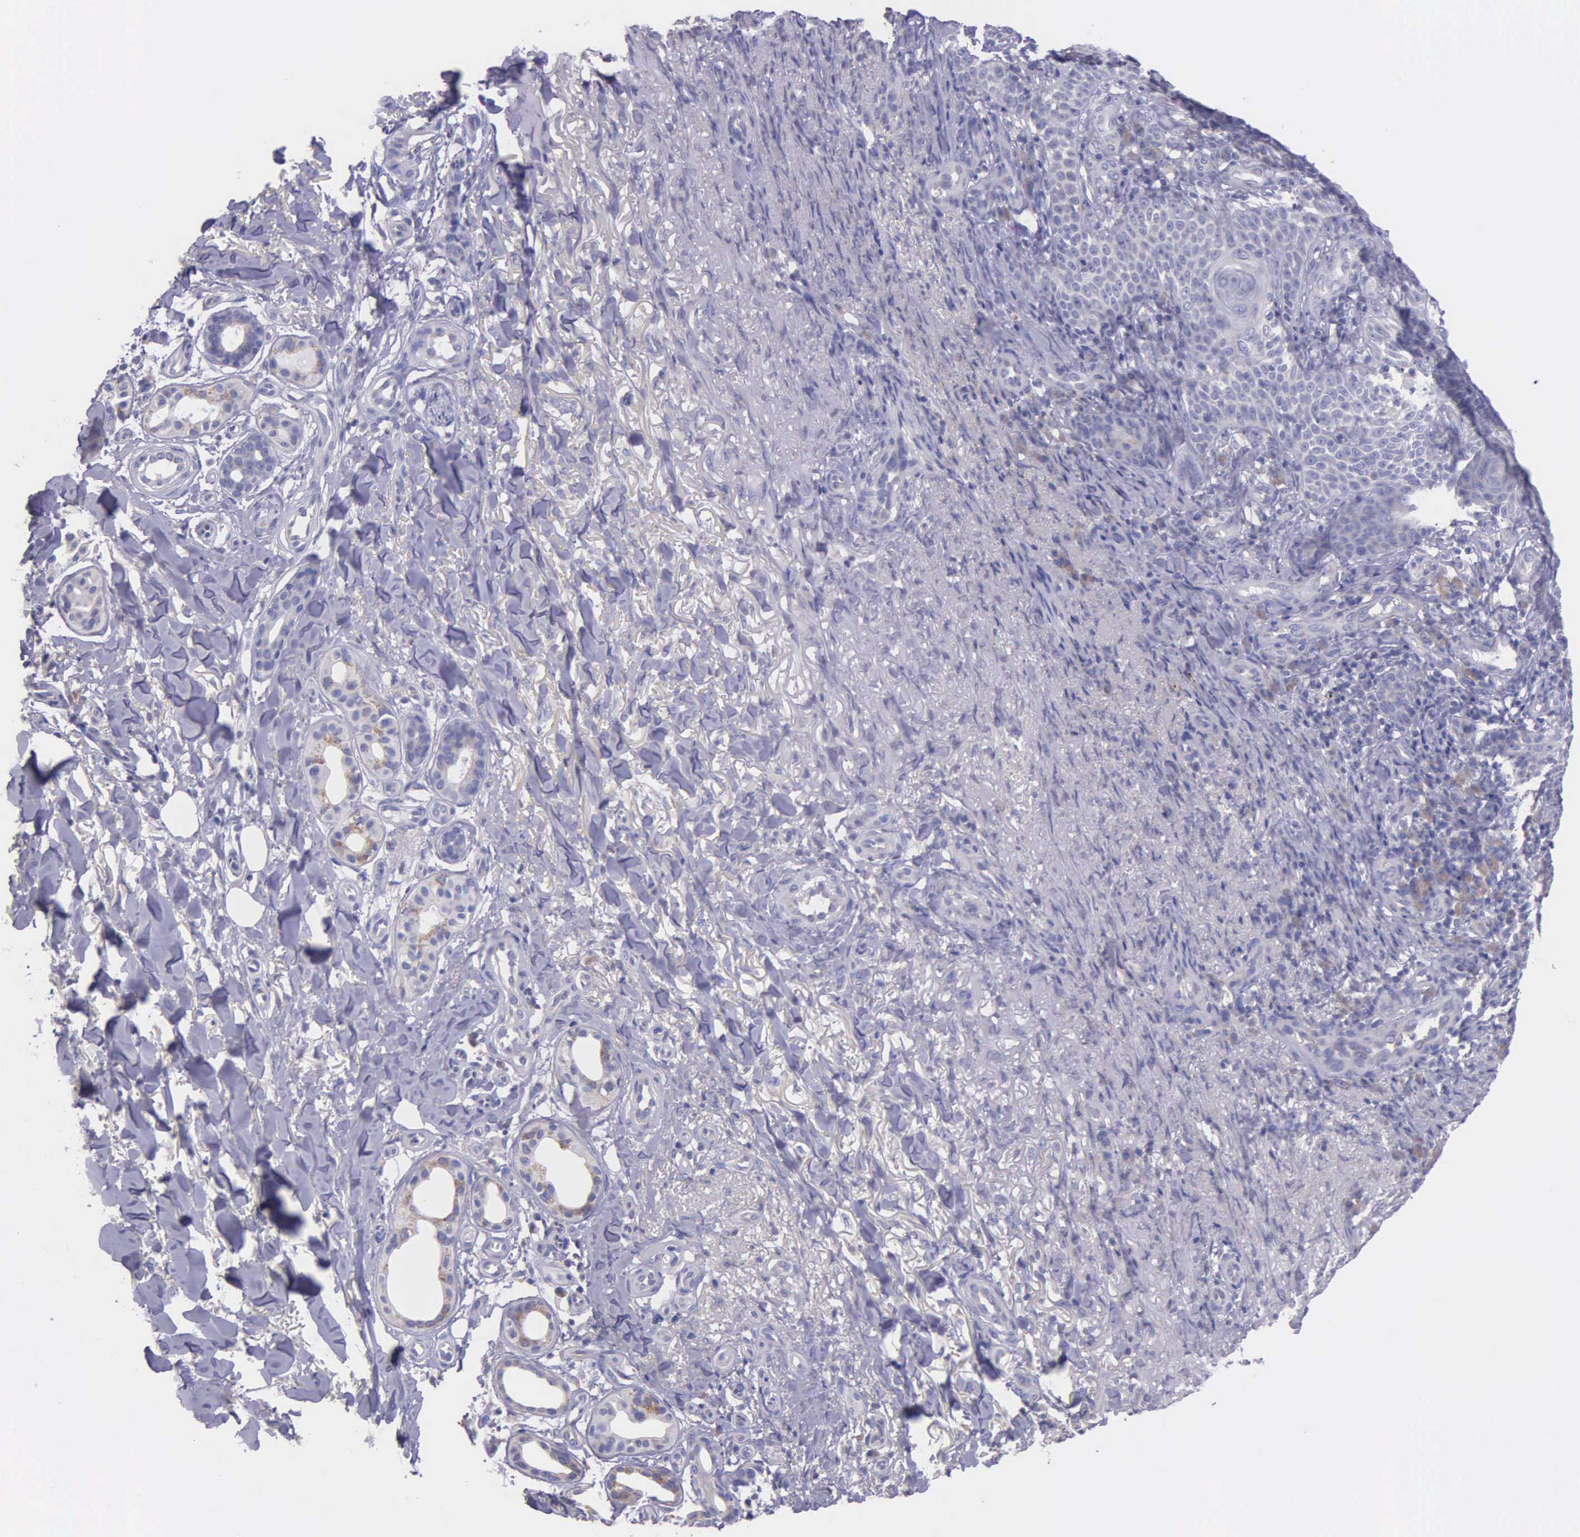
{"staining": {"intensity": "negative", "quantity": "none", "location": "none"}, "tissue": "skin cancer", "cell_type": "Tumor cells", "image_type": "cancer", "snomed": [{"axis": "morphology", "description": "Basal cell carcinoma"}, {"axis": "topography", "description": "Skin"}], "caption": "This is an immunohistochemistry image of human basal cell carcinoma (skin). There is no positivity in tumor cells.", "gene": "MIA2", "patient": {"sex": "male", "age": 81}}